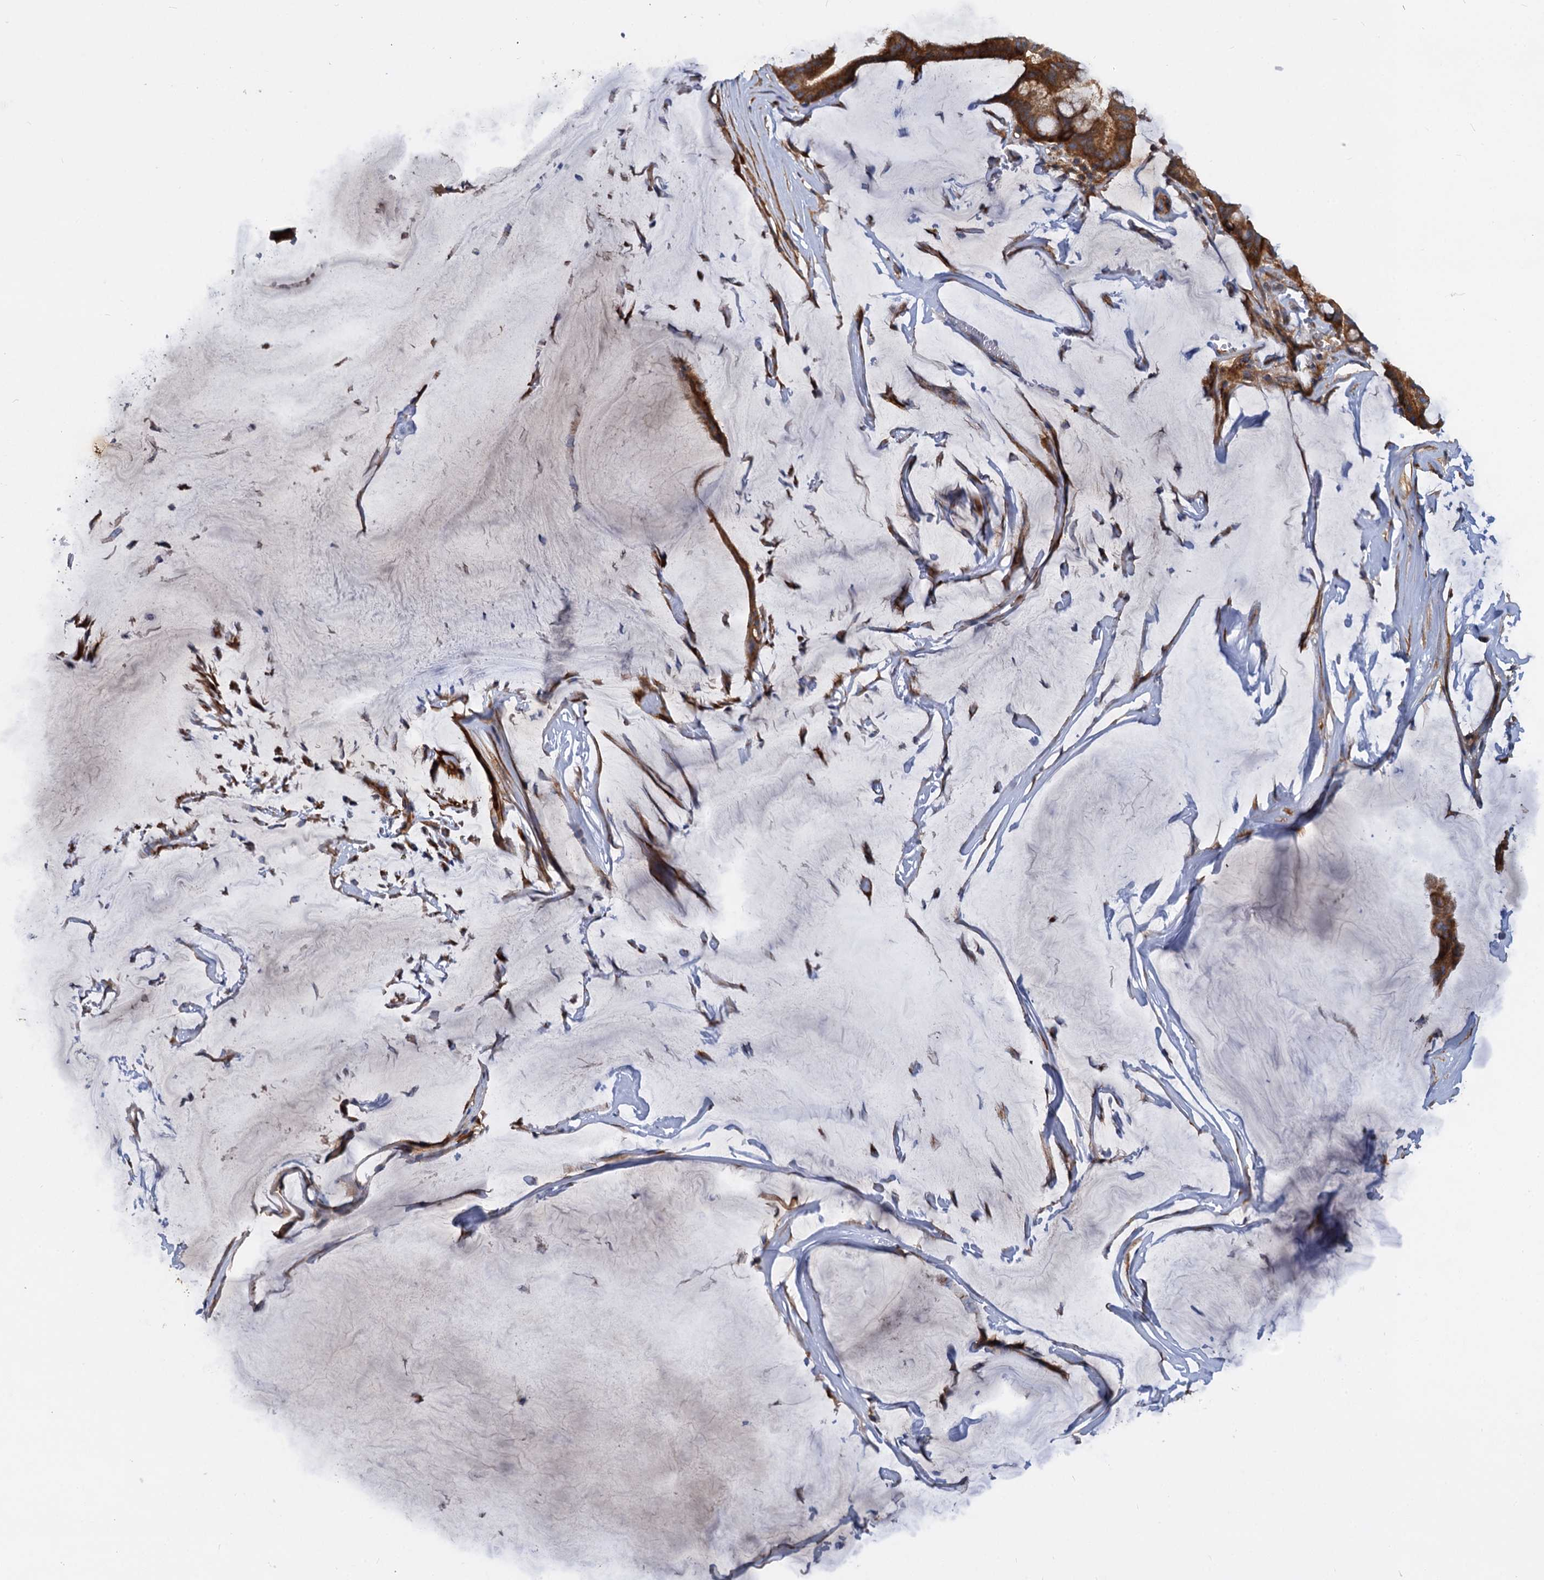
{"staining": {"intensity": "strong", "quantity": ">75%", "location": "cytoplasmic/membranous"}, "tissue": "ovarian cancer", "cell_type": "Tumor cells", "image_type": "cancer", "snomed": [{"axis": "morphology", "description": "Cystadenocarcinoma, mucinous, NOS"}, {"axis": "topography", "description": "Ovary"}], "caption": "This micrograph exhibits IHC staining of human ovarian mucinous cystadenocarcinoma, with high strong cytoplasmic/membranous positivity in about >75% of tumor cells.", "gene": "ALKBH7", "patient": {"sex": "female", "age": 73}}